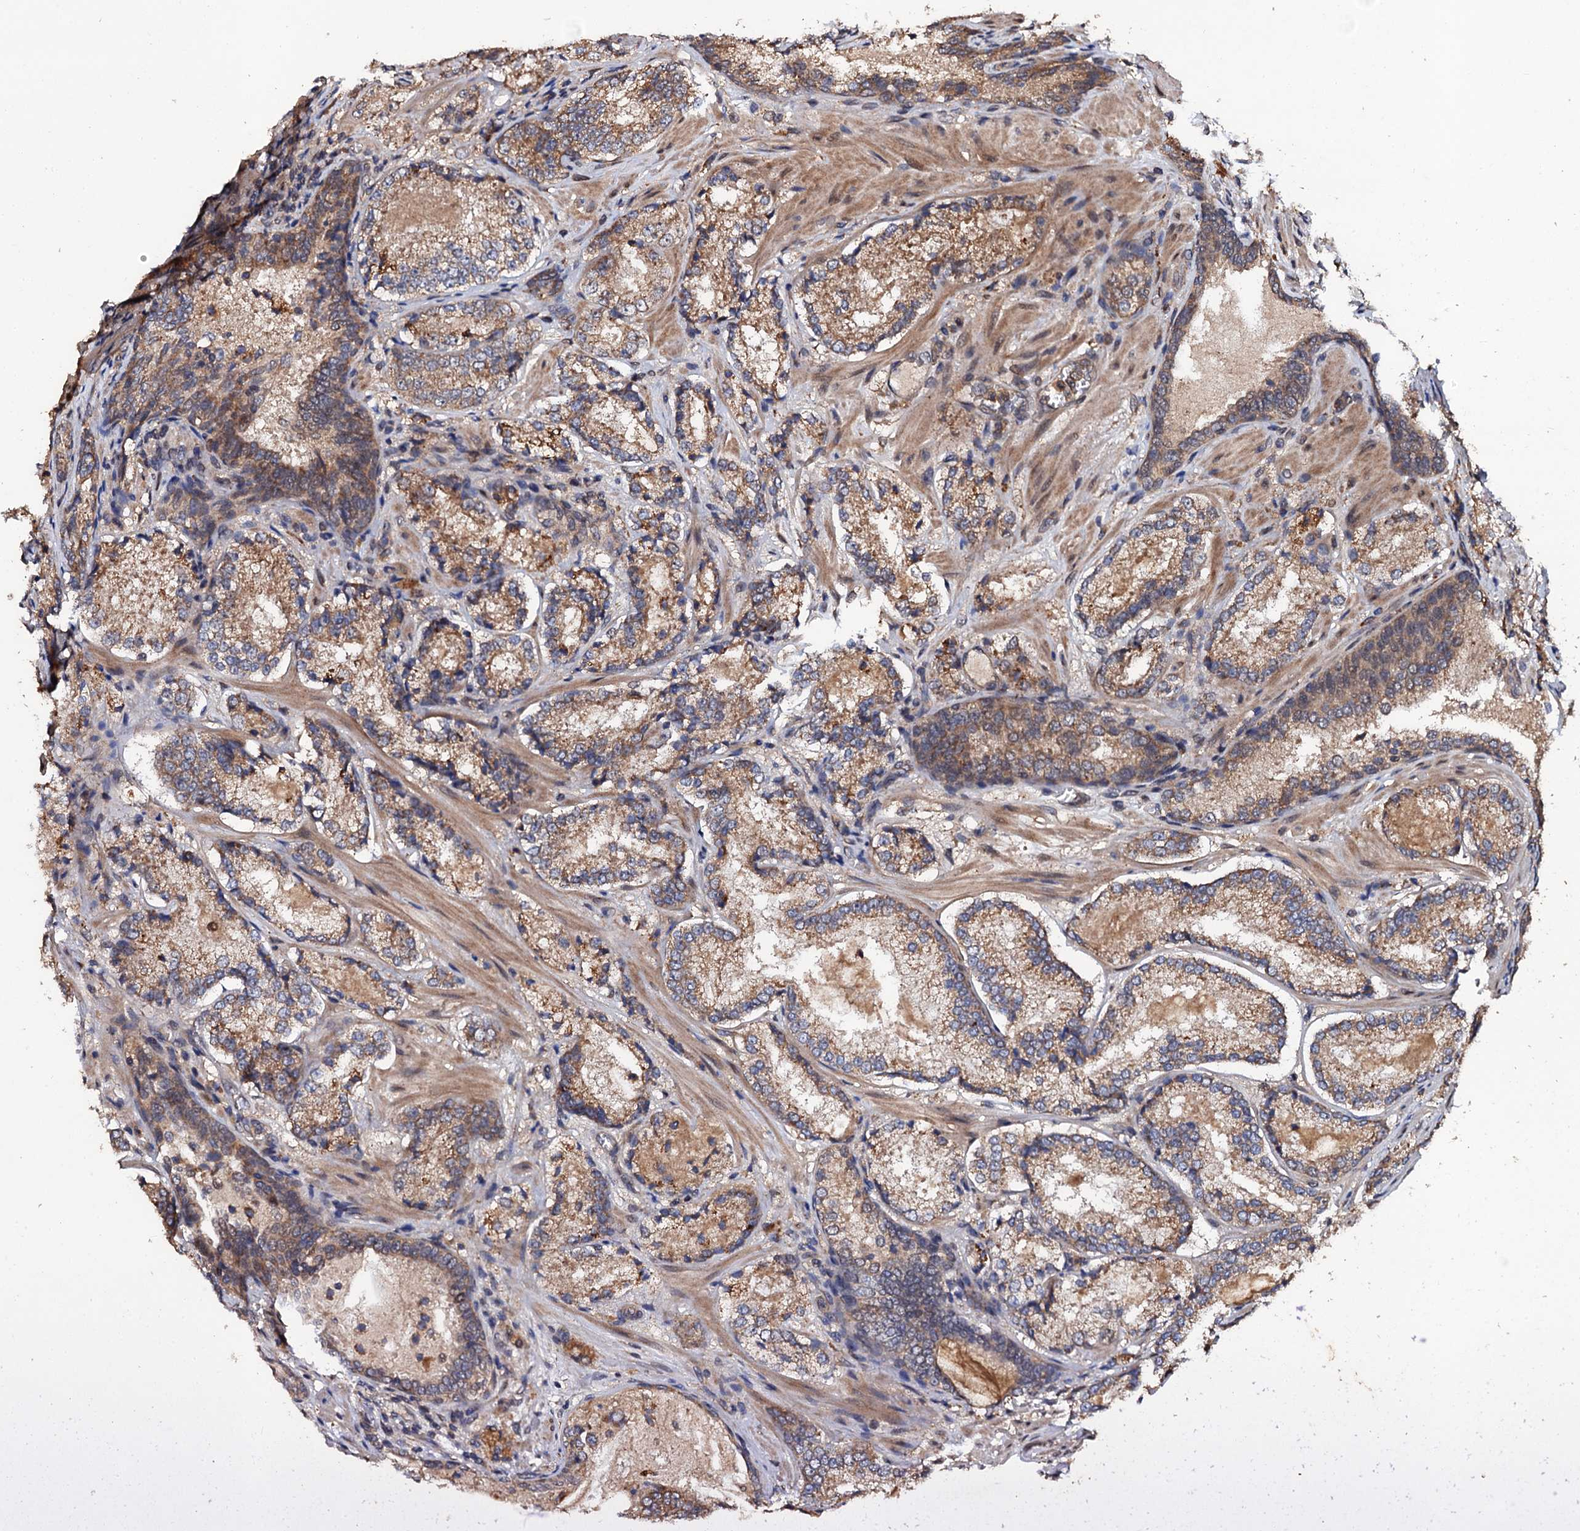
{"staining": {"intensity": "moderate", "quantity": ">75%", "location": "cytoplasmic/membranous"}, "tissue": "prostate cancer", "cell_type": "Tumor cells", "image_type": "cancer", "snomed": [{"axis": "morphology", "description": "Adenocarcinoma, Low grade"}, {"axis": "topography", "description": "Prostate"}], "caption": "IHC micrograph of neoplastic tissue: human prostate cancer stained using IHC exhibits medium levels of moderate protein expression localized specifically in the cytoplasmic/membranous of tumor cells, appearing as a cytoplasmic/membranous brown color.", "gene": "MIER2", "patient": {"sex": "male", "age": 74}}